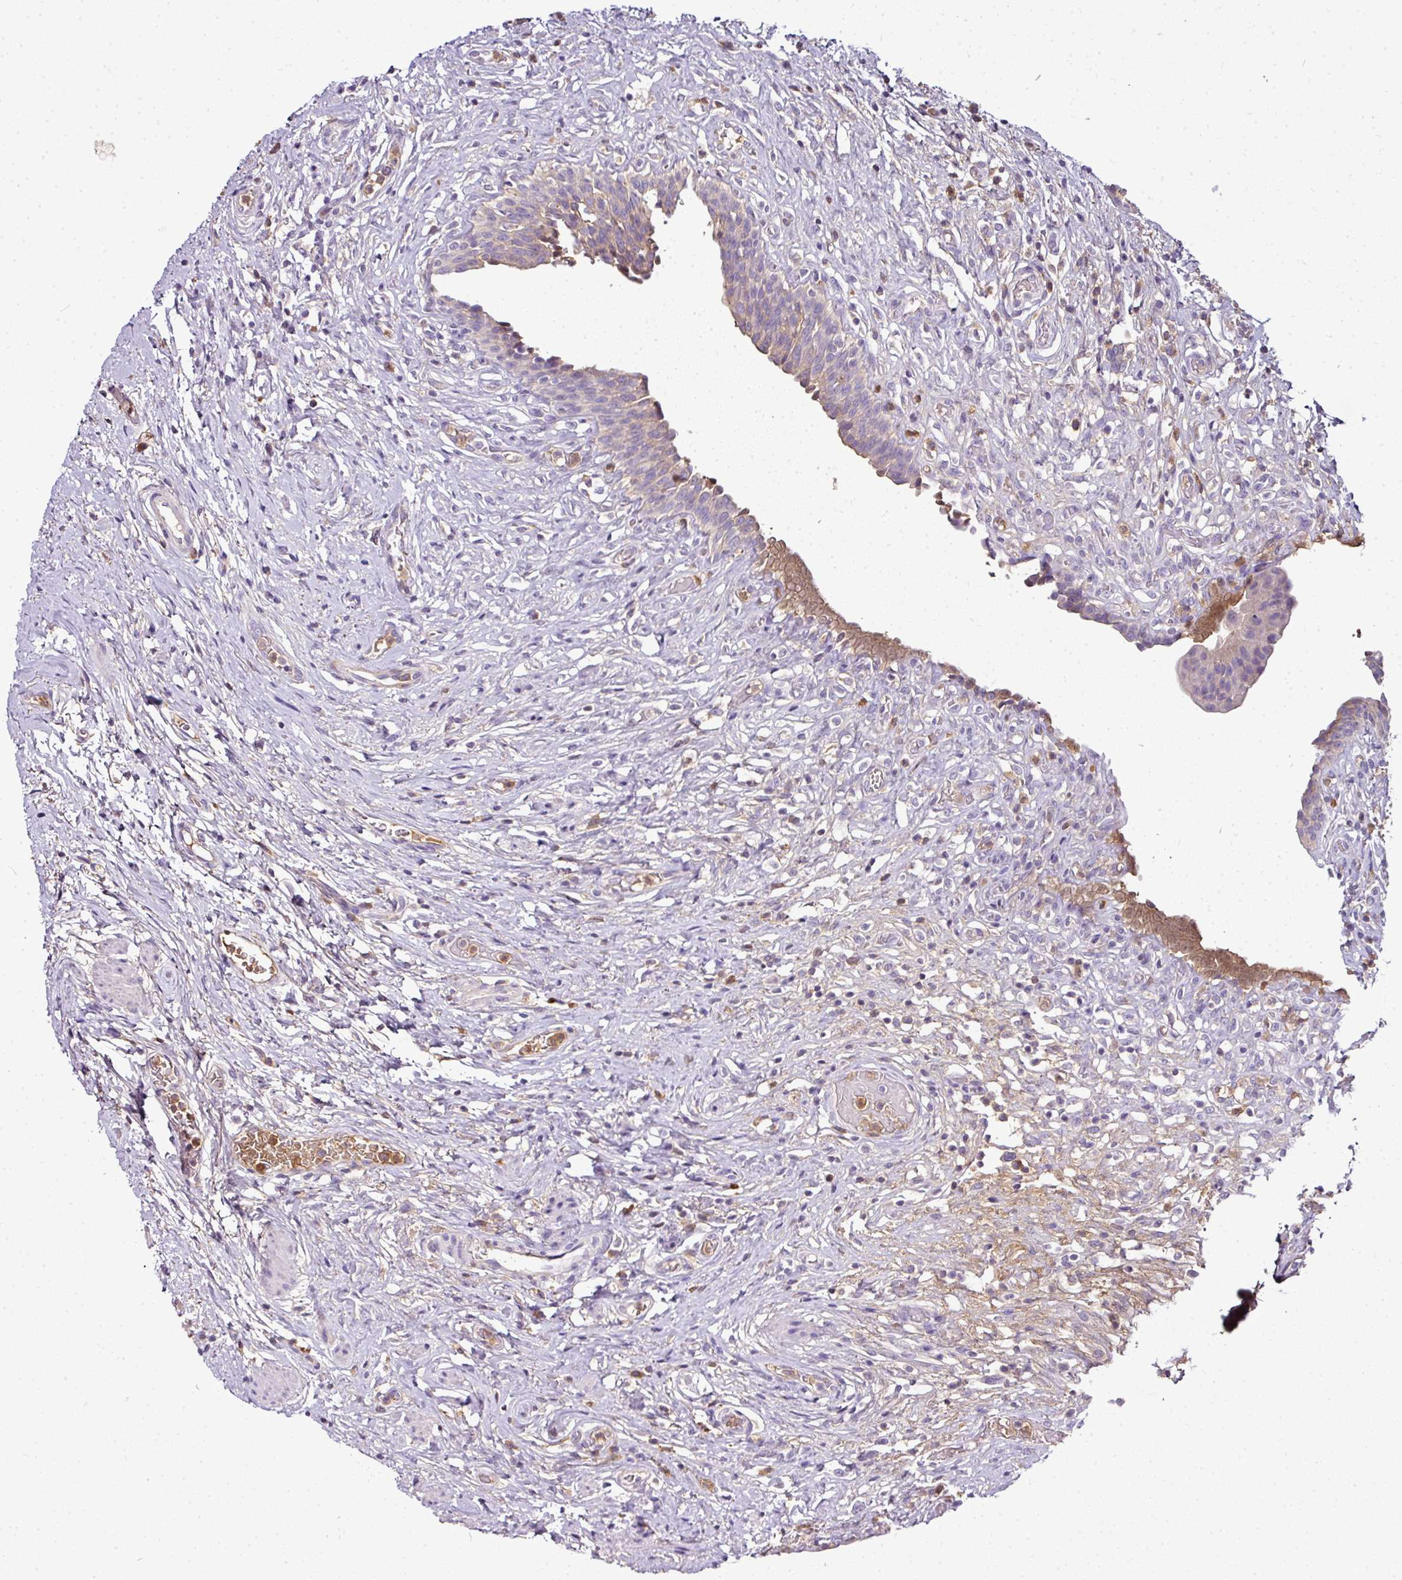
{"staining": {"intensity": "weak", "quantity": "25%-75%", "location": "cytoplasmic/membranous"}, "tissue": "urinary bladder", "cell_type": "Urothelial cells", "image_type": "normal", "snomed": [{"axis": "morphology", "description": "Normal tissue, NOS"}, {"axis": "topography", "description": "Urinary bladder"}], "caption": "Brown immunohistochemical staining in normal urinary bladder reveals weak cytoplasmic/membranous expression in about 25%-75% of urothelial cells. (DAB (3,3'-diaminobenzidine) IHC, brown staining for protein, blue staining for nuclei).", "gene": "CAB39L", "patient": {"sex": "male", "age": 71}}